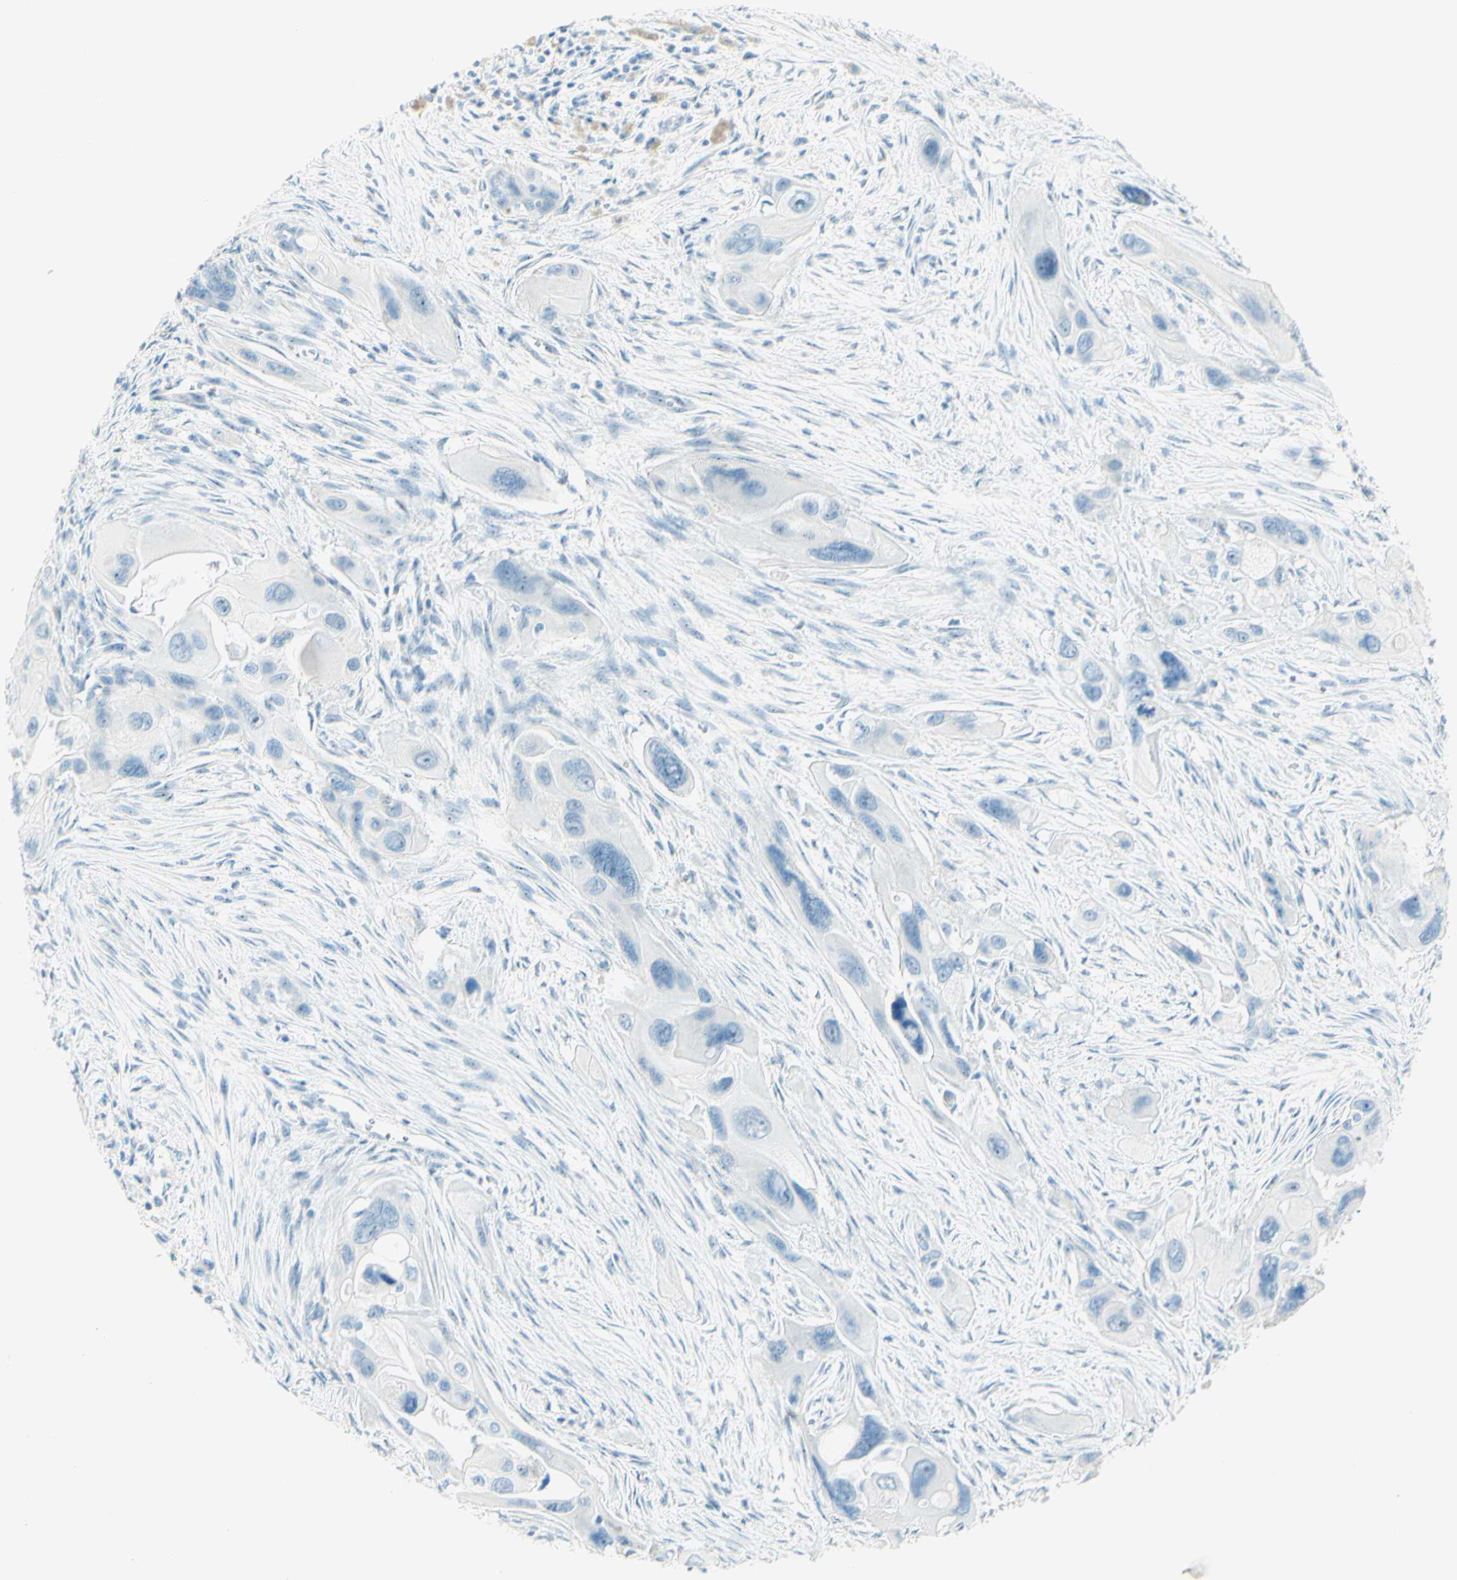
{"staining": {"intensity": "negative", "quantity": "none", "location": "none"}, "tissue": "pancreatic cancer", "cell_type": "Tumor cells", "image_type": "cancer", "snomed": [{"axis": "morphology", "description": "Adenocarcinoma, NOS"}, {"axis": "topography", "description": "Pancreas"}], "caption": "Adenocarcinoma (pancreatic) stained for a protein using immunohistochemistry exhibits no positivity tumor cells.", "gene": "FMR1NB", "patient": {"sex": "male", "age": 73}}